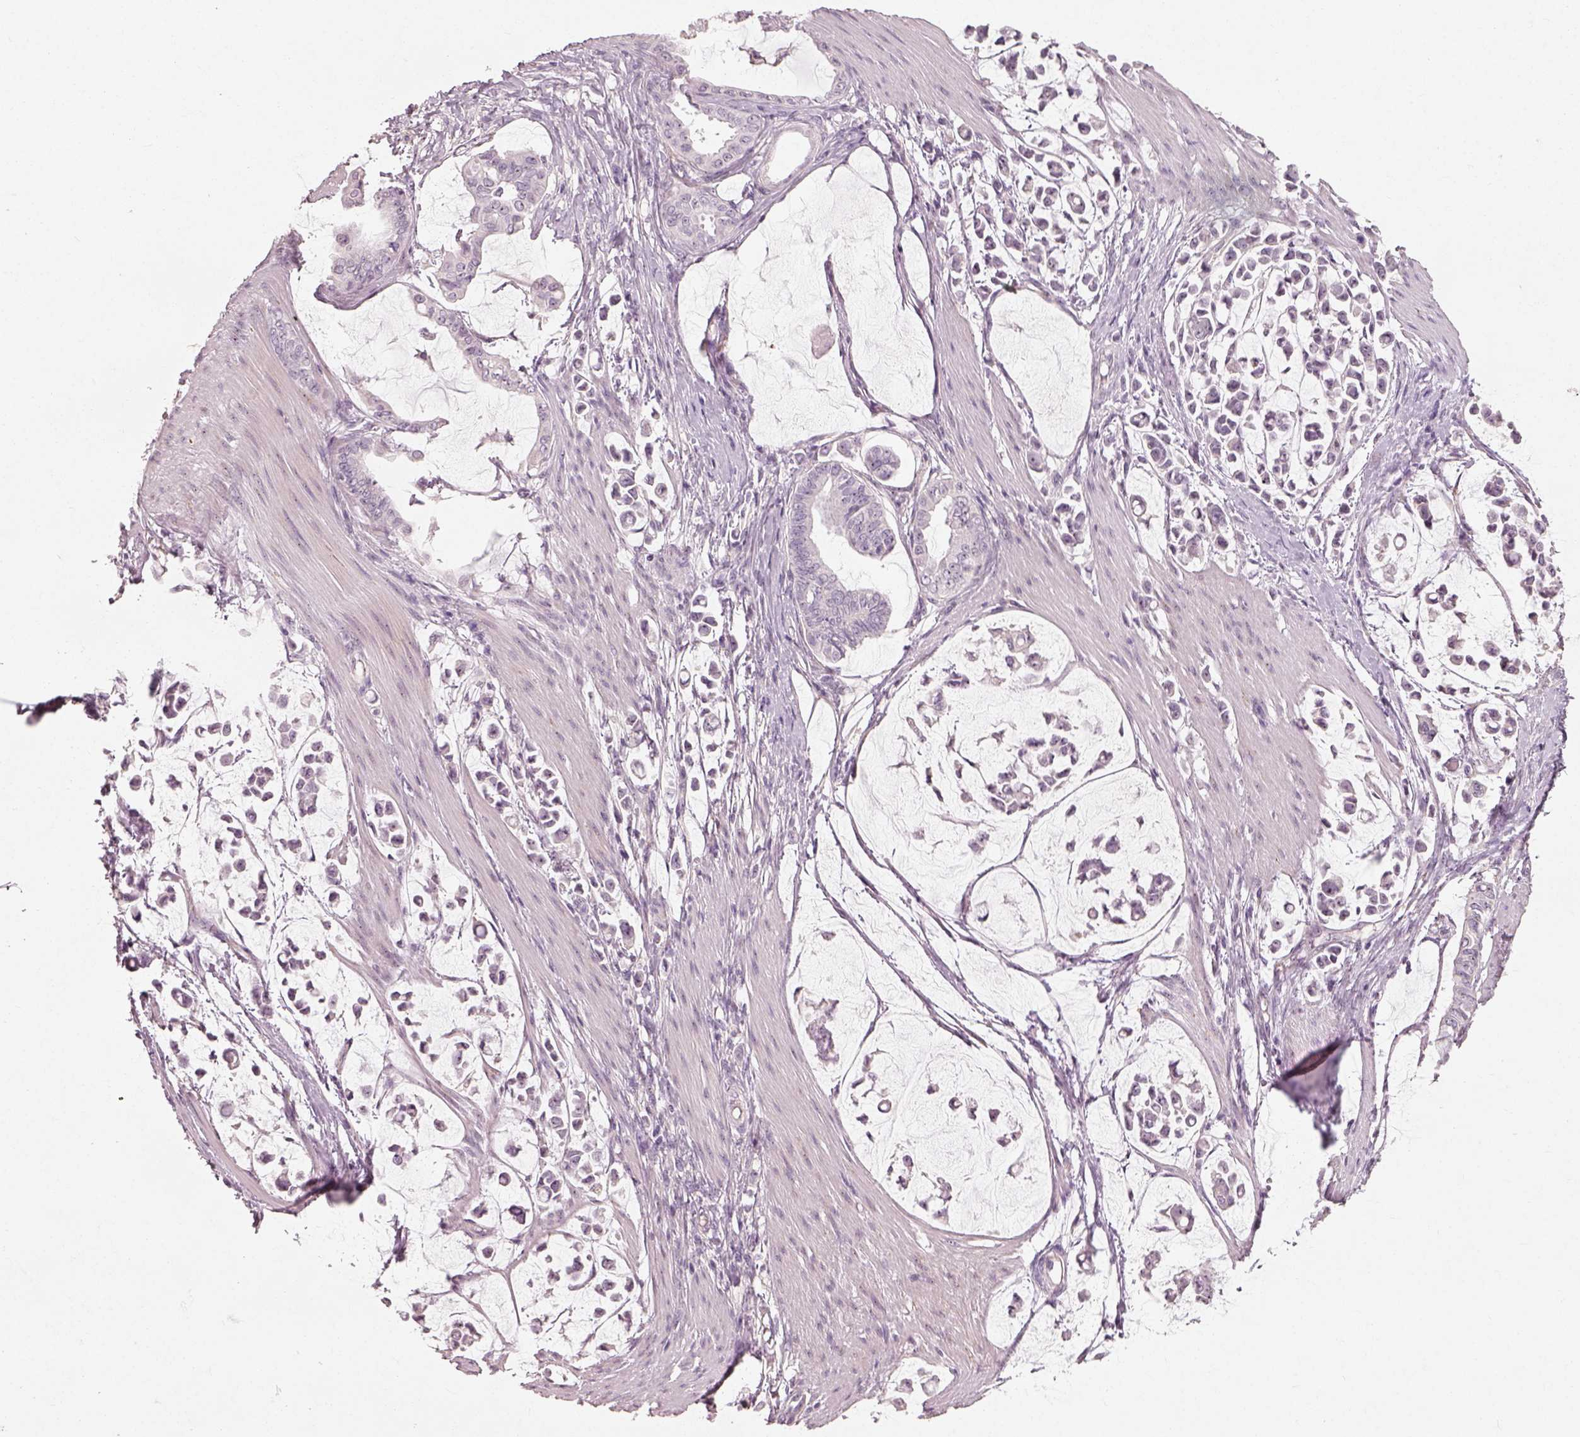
{"staining": {"intensity": "negative", "quantity": "none", "location": "none"}, "tissue": "stomach cancer", "cell_type": "Tumor cells", "image_type": "cancer", "snomed": [{"axis": "morphology", "description": "Adenocarcinoma, NOS"}, {"axis": "topography", "description": "Stomach"}], "caption": "Human stomach cancer (adenocarcinoma) stained for a protein using immunohistochemistry (IHC) reveals no positivity in tumor cells.", "gene": "CDS1", "patient": {"sex": "male", "age": 82}}